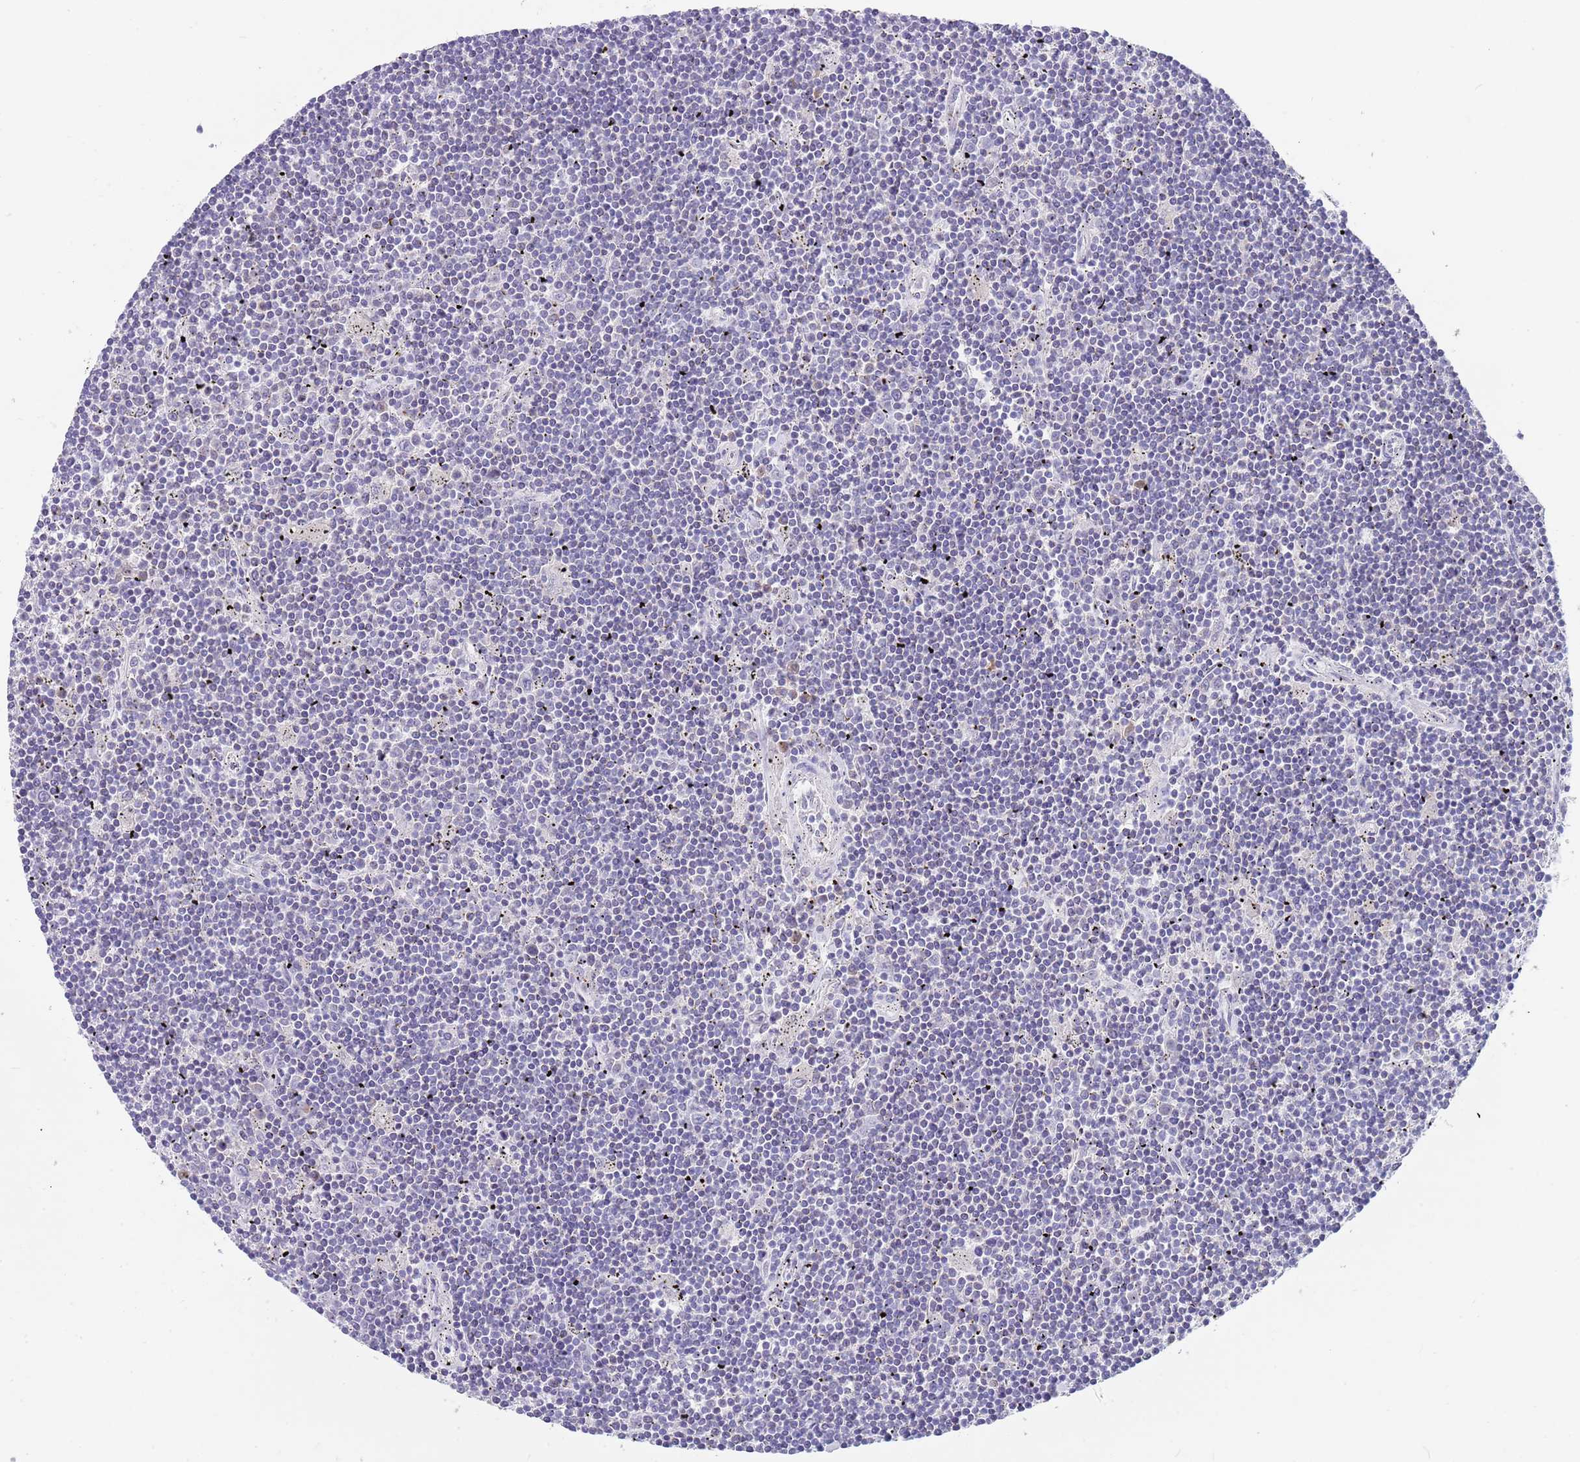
{"staining": {"intensity": "negative", "quantity": "none", "location": "none"}, "tissue": "lymphoma", "cell_type": "Tumor cells", "image_type": "cancer", "snomed": [{"axis": "morphology", "description": "Malignant lymphoma, non-Hodgkin's type, Low grade"}, {"axis": "topography", "description": "Spleen"}], "caption": "Immunohistochemistry image of malignant lymphoma, non-Hodgkin's type (low-grade) stained for a protein (brown), which shows no staining in tumor cells.", "gene": "TYW1", "patient": {"sex": "male", "age": 76}}